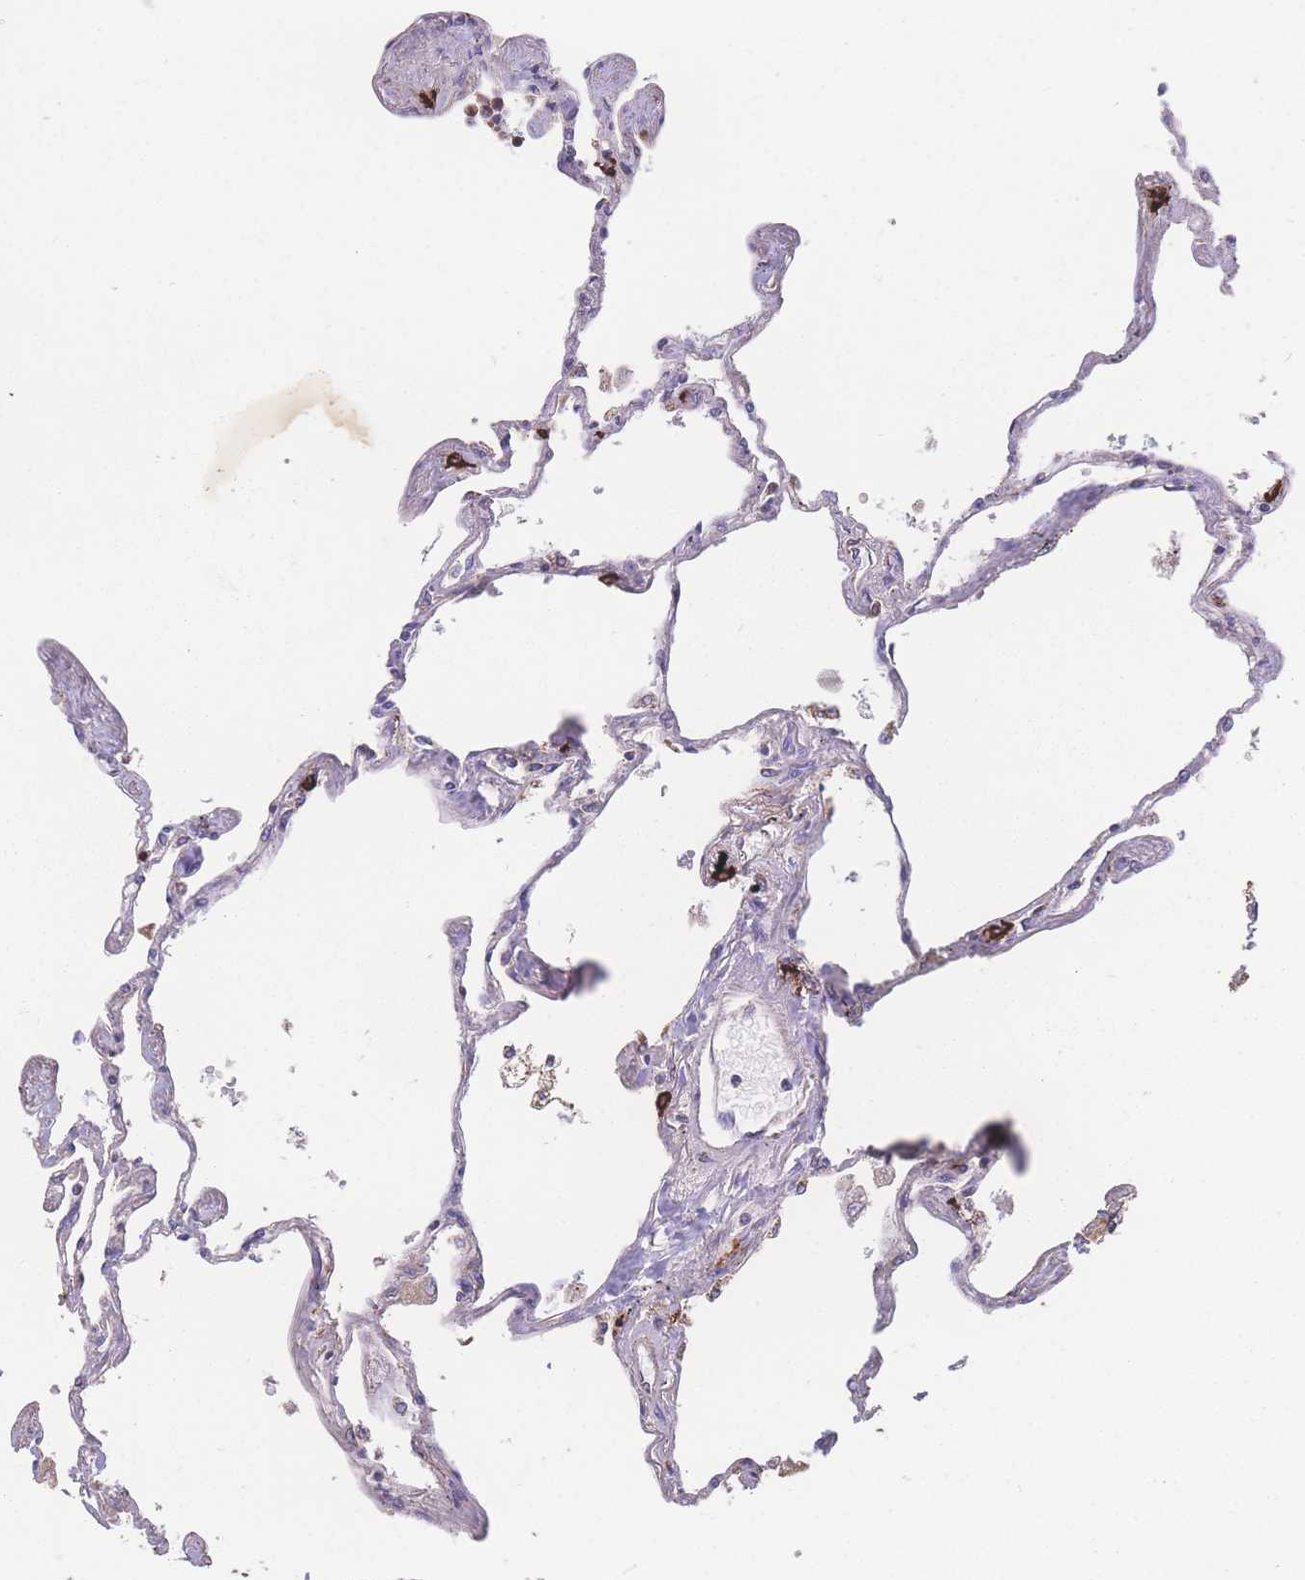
{"staining": {"intensity": "moderate", "quantity": "<25%", "location": "cytoplasmic/membranous"}, "tissue": "lung", "cell_type": "Alveolar cells", "image_type": "normal", "snomed": [{"axis": "morphology", "description": "Normal tissue, NOS"}, {"axis": "topography", "description": "Lung"}], "caption": "Immunohistochemistry of unremarkable lung reveals low levels of moderate cytoplasmic/membranous expression in approximately <25% of alveolar cells. (IHC, brightfield microscopy, high magnification).", "gene": "SGSM3", "patient": {"sex": "female", "age": 67}}